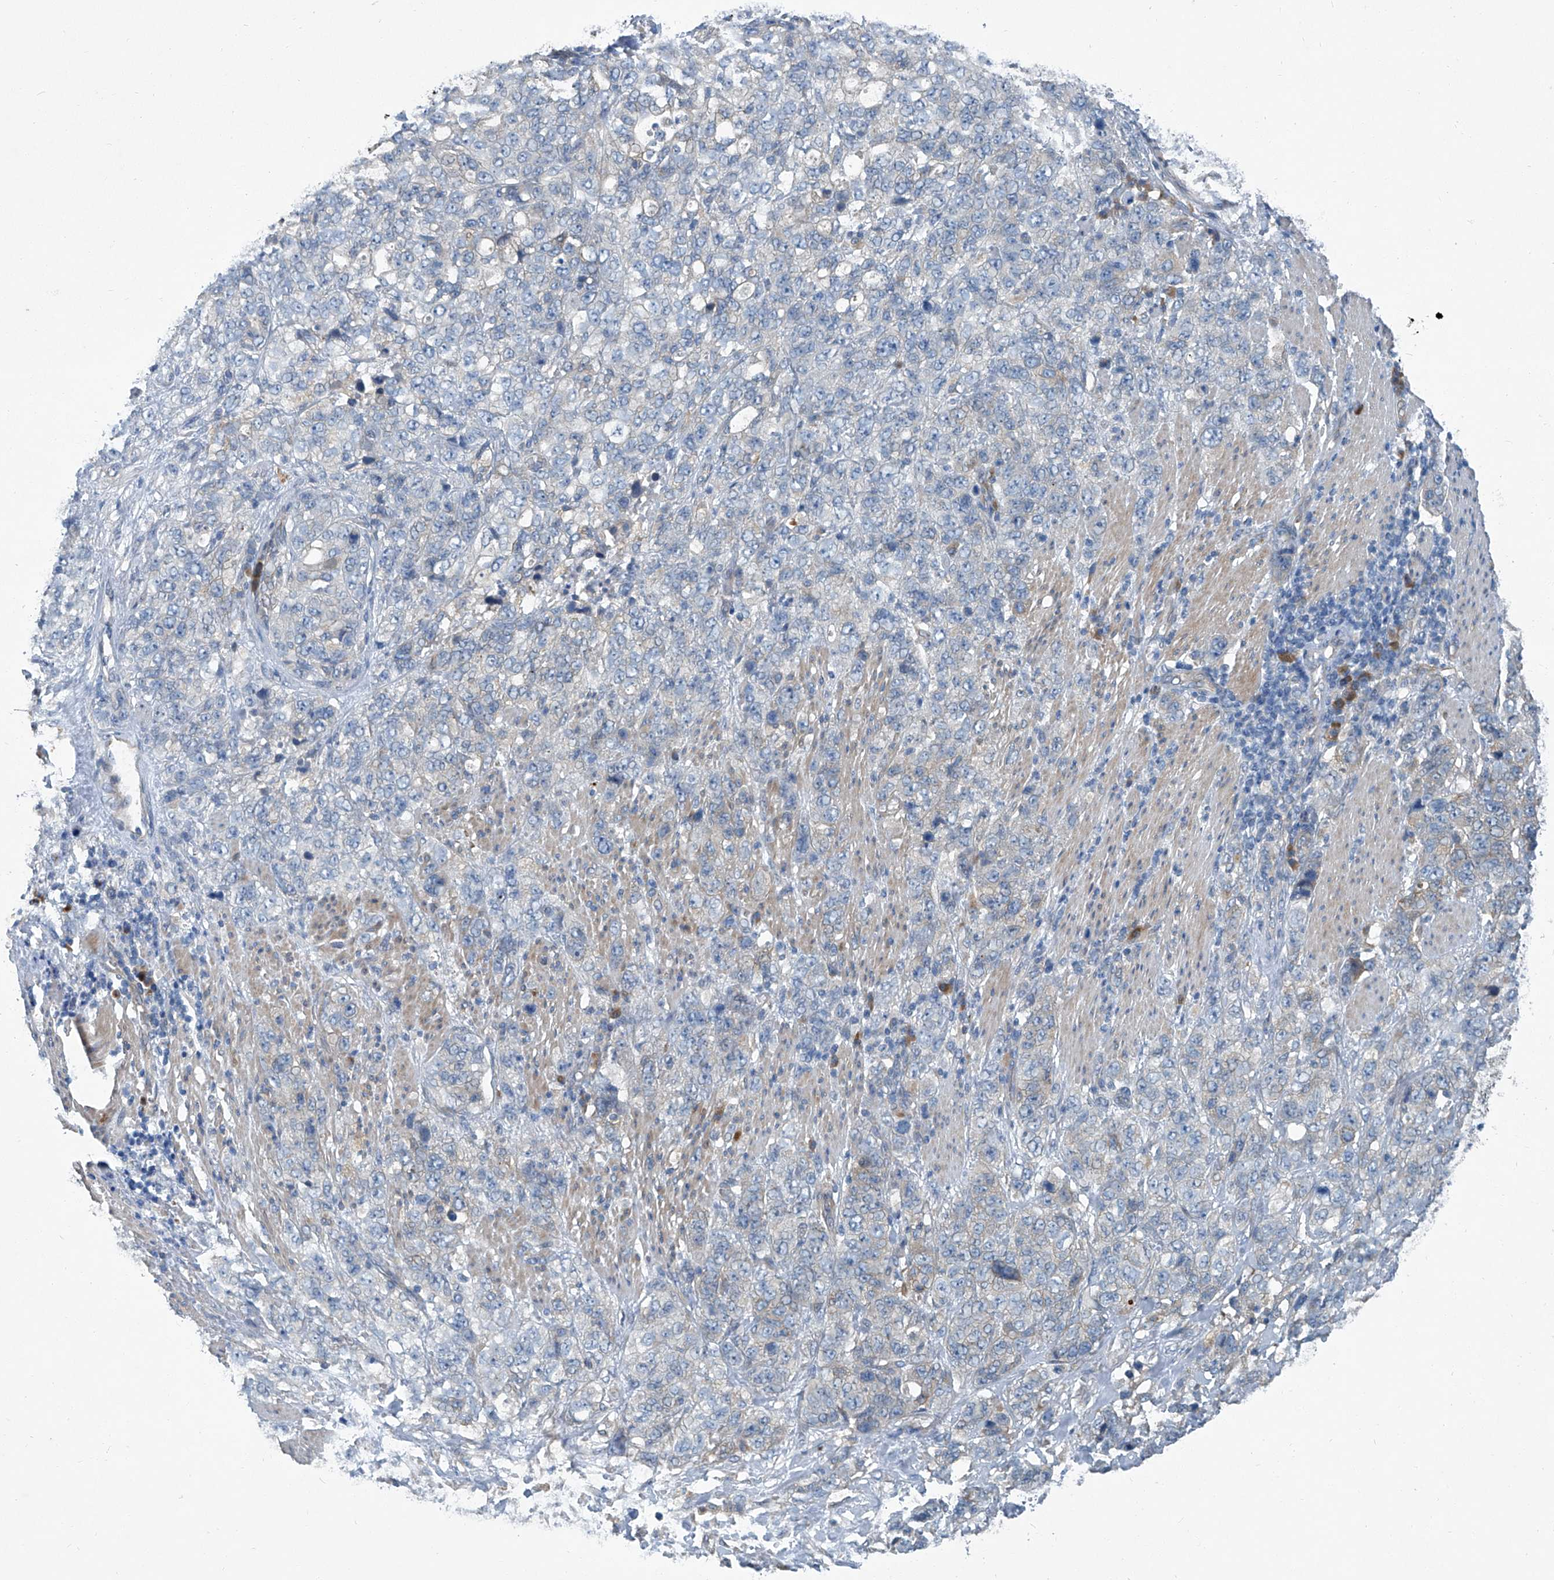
{"staining": {"intensity": "weak", "quantity": "<25%", "location": "cytoplasmic/membranous"}, "tissue": "stomach cancer", "cell_type": "Tumor cells", "image_type": "cancer", "snomed": [{"axis": "morphology", "description": "Adenocarcinoma, NOS"}, {"axis": "topography", "description": "Stomach"}], "caption": "Immunohistochemical staining of human stomach cancer reveals no significant expression in tumor cells.", "gene": "SLC26A11", "patient": {"sex": "male", "age": 48}}